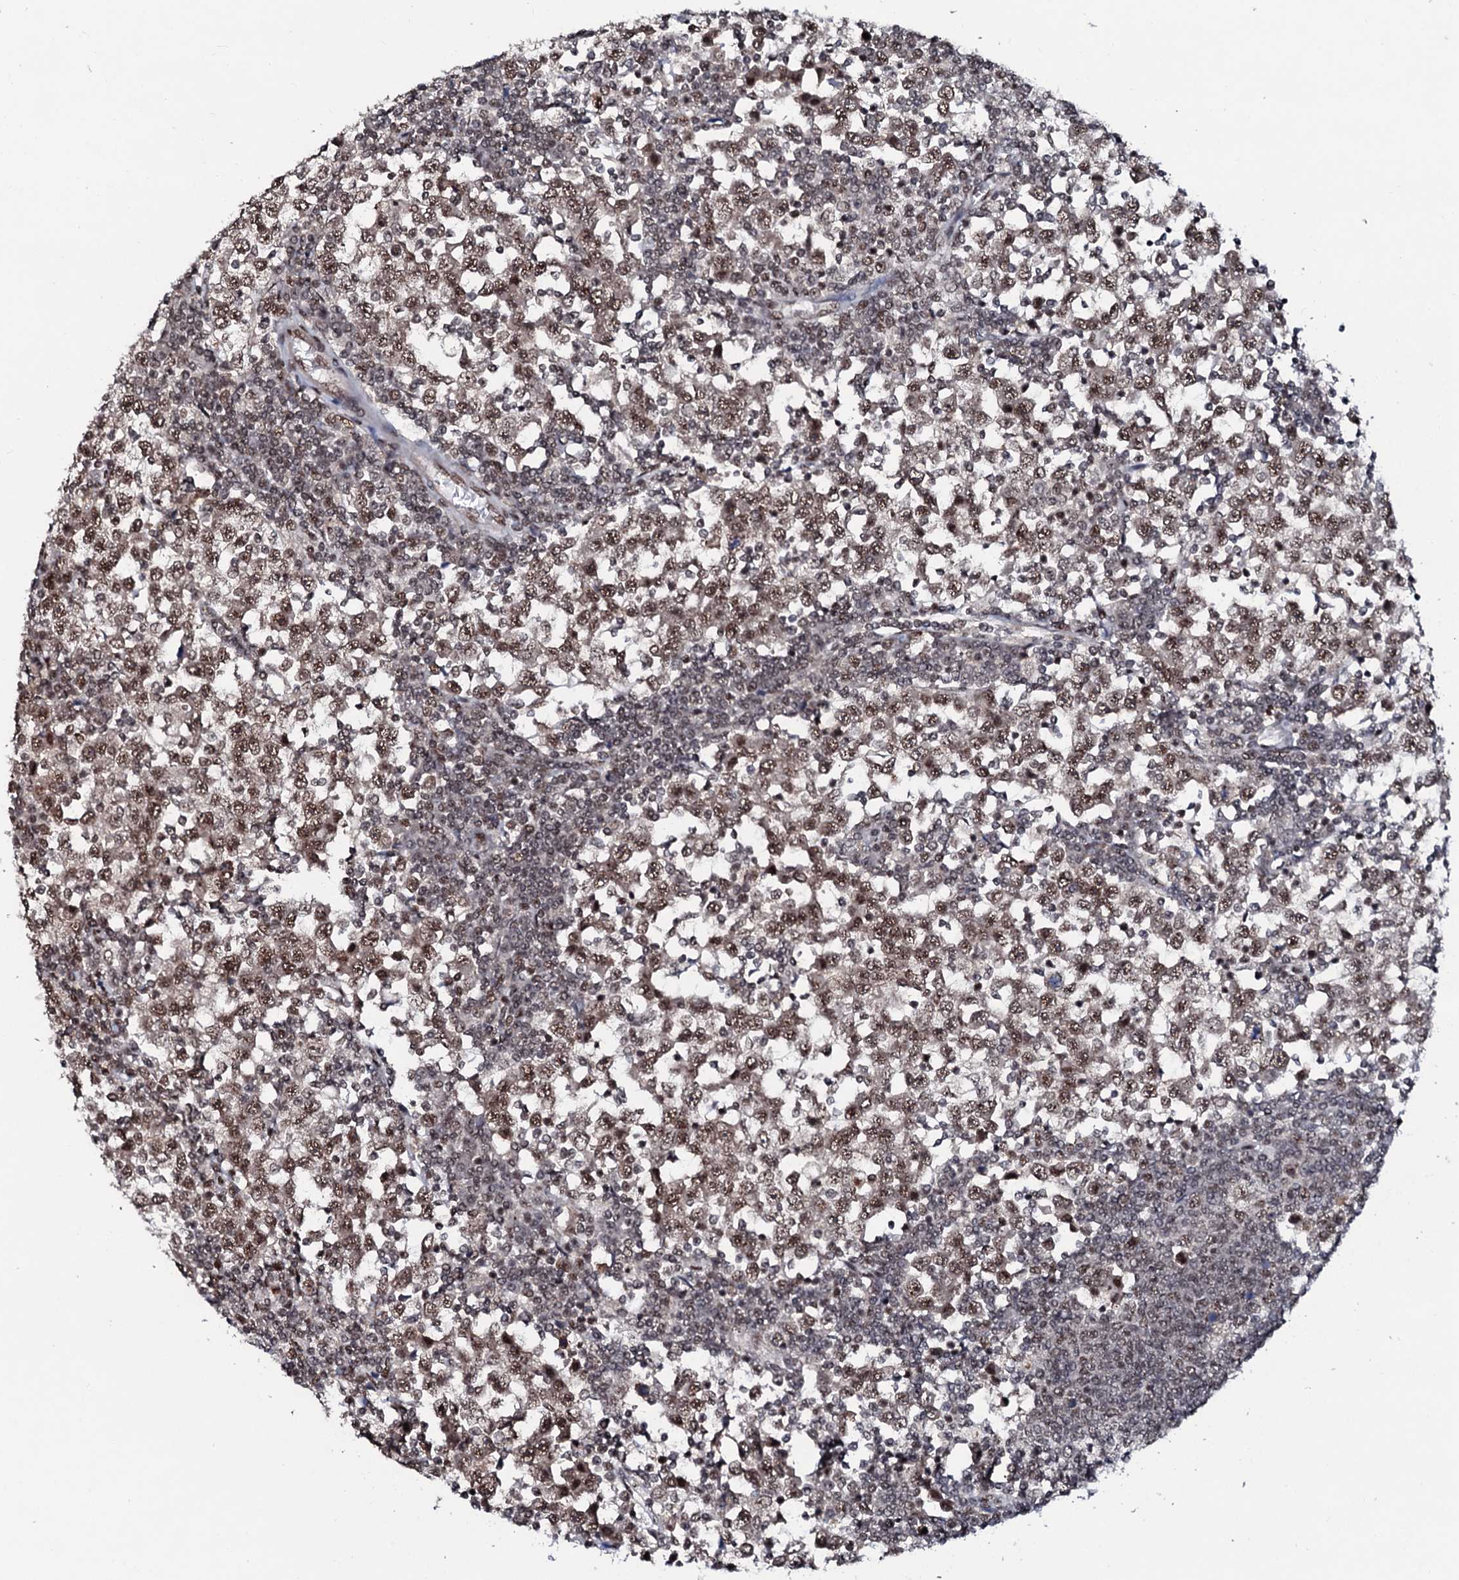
{"staining": {"intensity": "moderate", "quantity": ">75%", "location": "nuclear"}, "tissue": "testis cancer", "cell_type": "Tumor cells", "image_type": "cancer", "snomed": [{"axis": "morphology", "description": "Seminoma, NOS"}, {"axis": "topography", "description": "Testis"}], "caption": "This image displays immunohistochemistry staining of human seminoma (testis), with medium moderate nuclear staining in about >75% of tumor cells.", "gene": "PRPF18", "patient": {"sex": "male", "age": 65}}